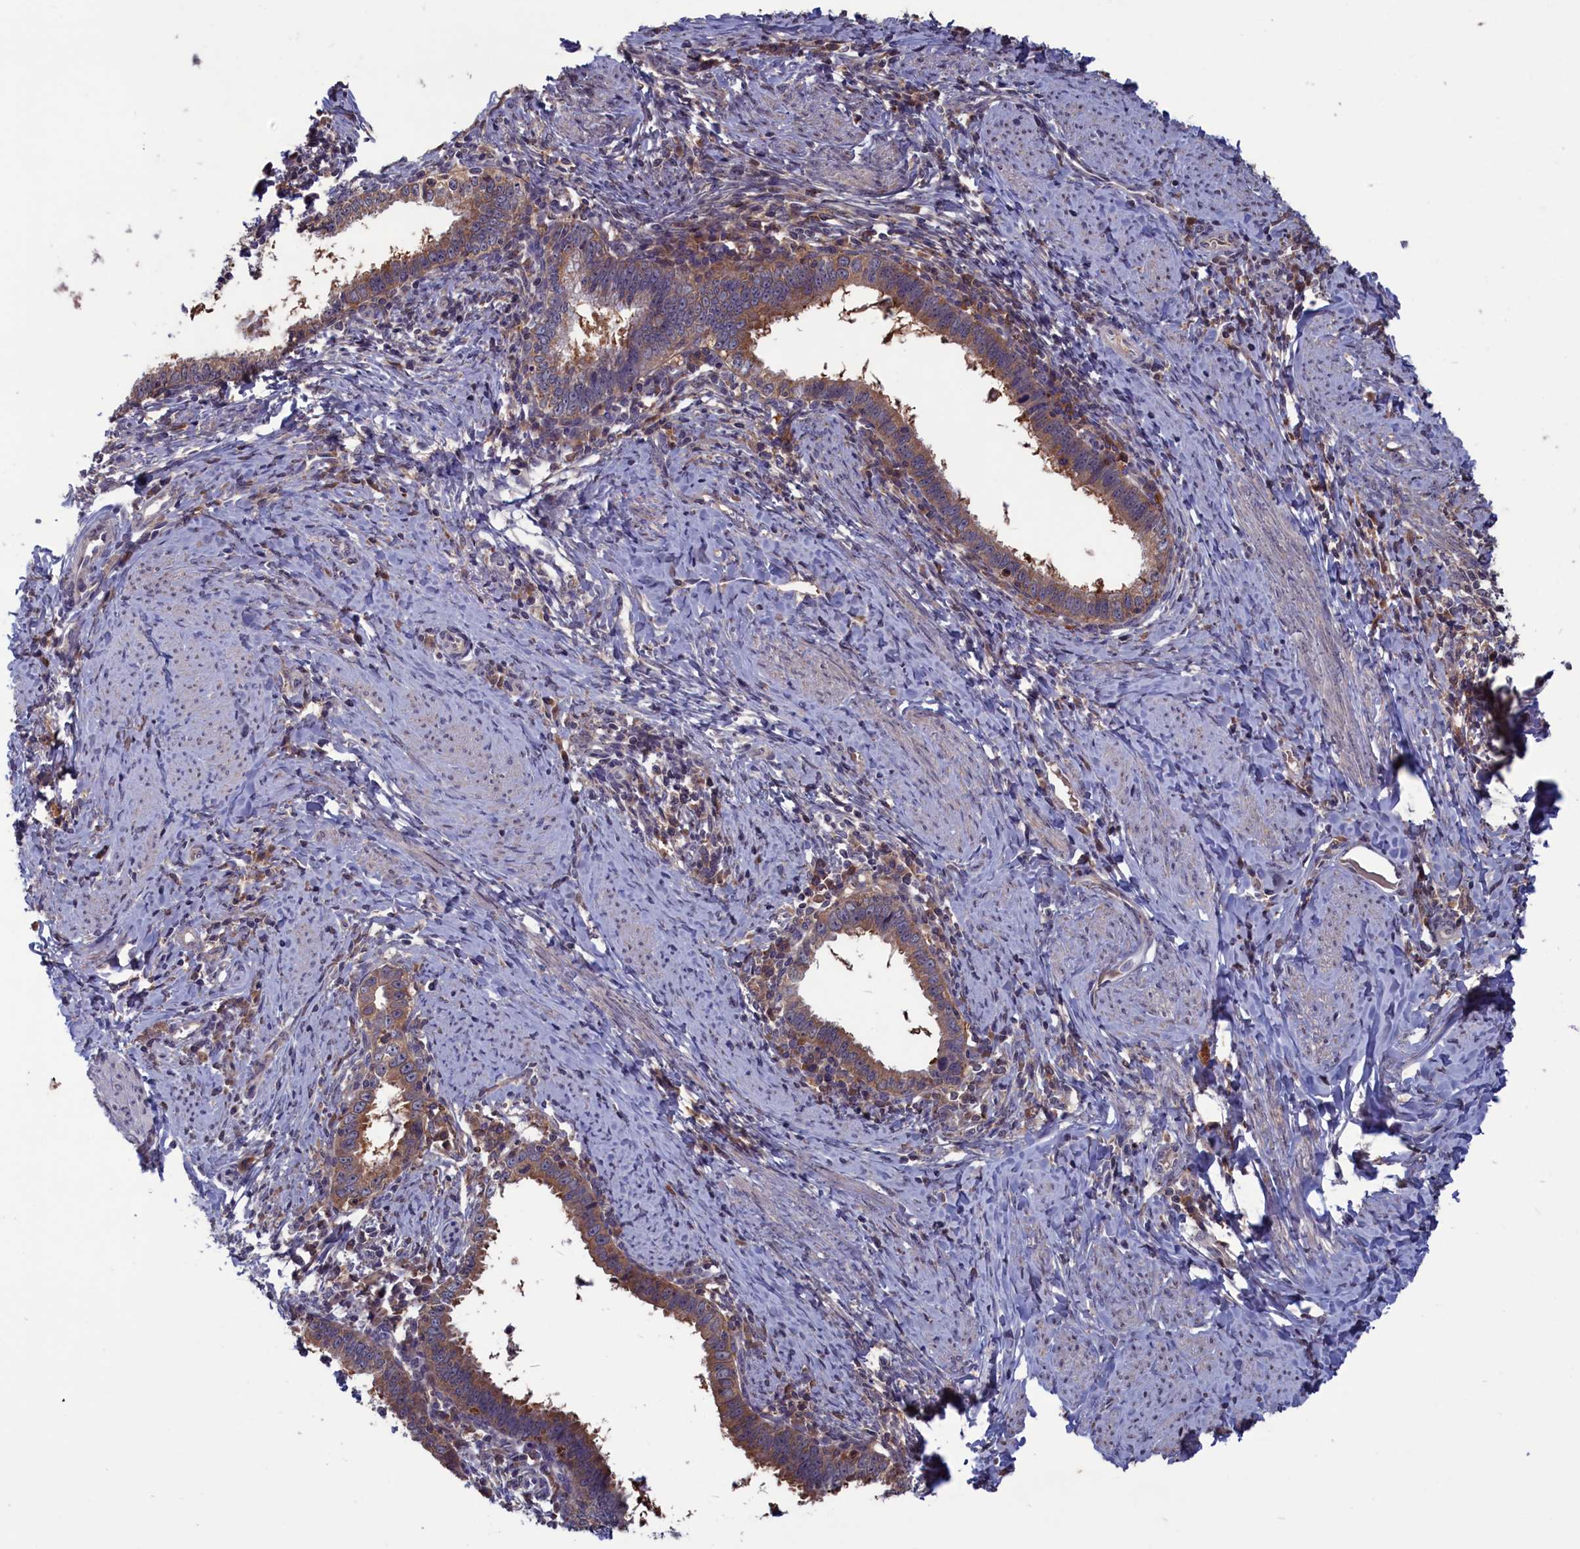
{"staining": {"intensity": "moderate", "quantity": ">75%", "location": "cytoplasmic/membranous"}, "tissue": "cervical cancer", "cell_type": "Tumor cells", "image_type": "cancer", "snomed": [{"axis": "morphology", "description": "Adenocarcinoma, NOS"}, {"axis": "topography", "description": "Cervix"}], "caption": "An IHC image of tumor tissue is shown. Protein staining in brown labels moderate cytoplasmic/membranous positivity in cervical cancer (adenocarcinoma) within tumor cells.", "gene": "CACTIN", "patient": {"sex": "female", "age": 36}}